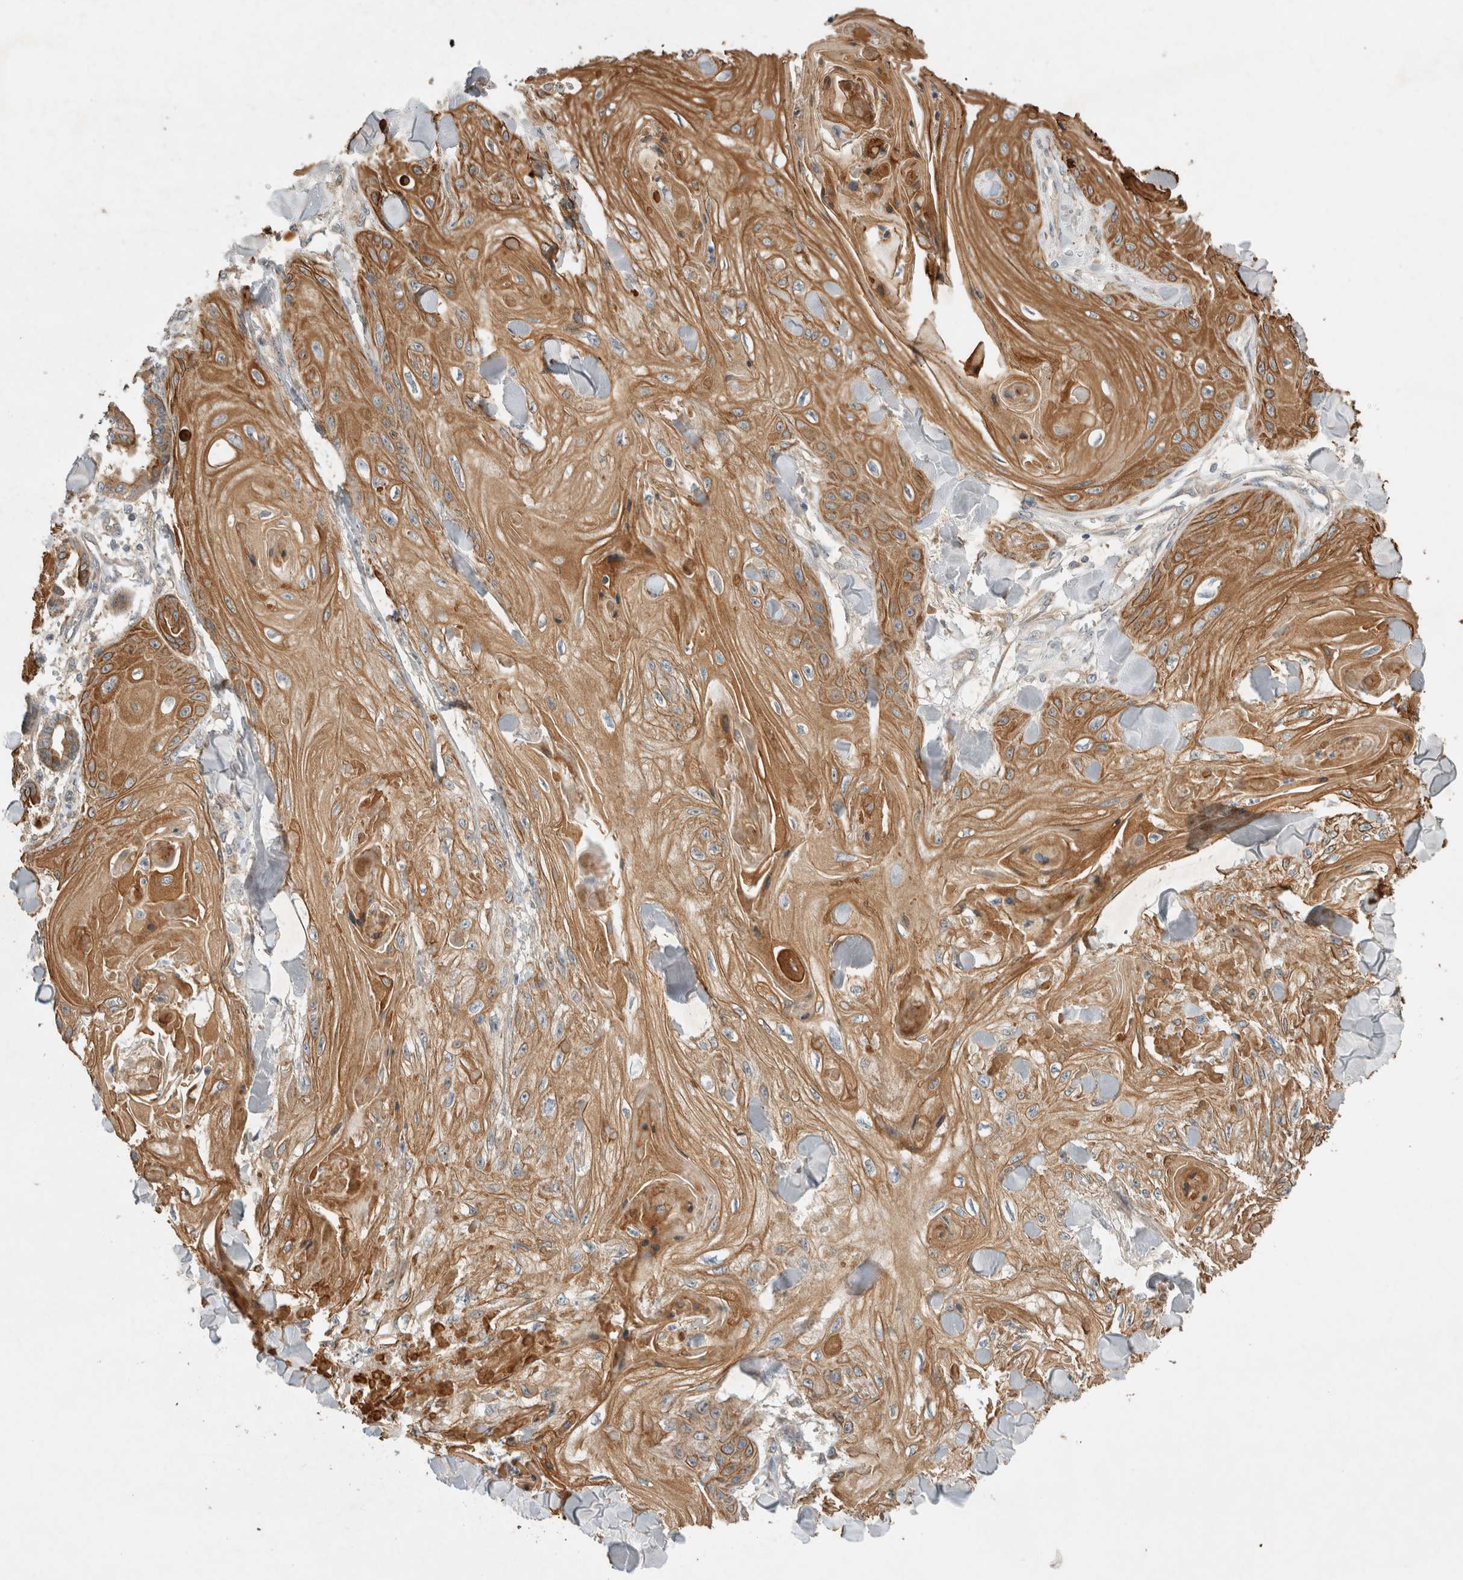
{"staining": {"intensity": "moderate", "quantity": ">75%", "location": "cytoplasmic/membranous"}, "tissue": "skin cancer", "cell_type": "Tumor cells", "image_type": "cancer", "snomed": [{"axis": "morphology", "description": "Squamous cell carcinoma, NOS"}, {"axis": "topography", "description": "Skin"}], "caption": "IHC staining of skin cancer (squamous cell carcinoma), which displays medium levels of moderate cytoplasmic/membranous staining in about >75% of tumor cells indicating moderate cytoplasmic/membranous protein staining. The staining was performed using DAB (3,3'-diaminobenzidine) (brown) for protein detection and nuclei were counterstained in hematoxylin (blue).", "gene": "ARMC9", "patient": {"sex": "male", "age": 74}}